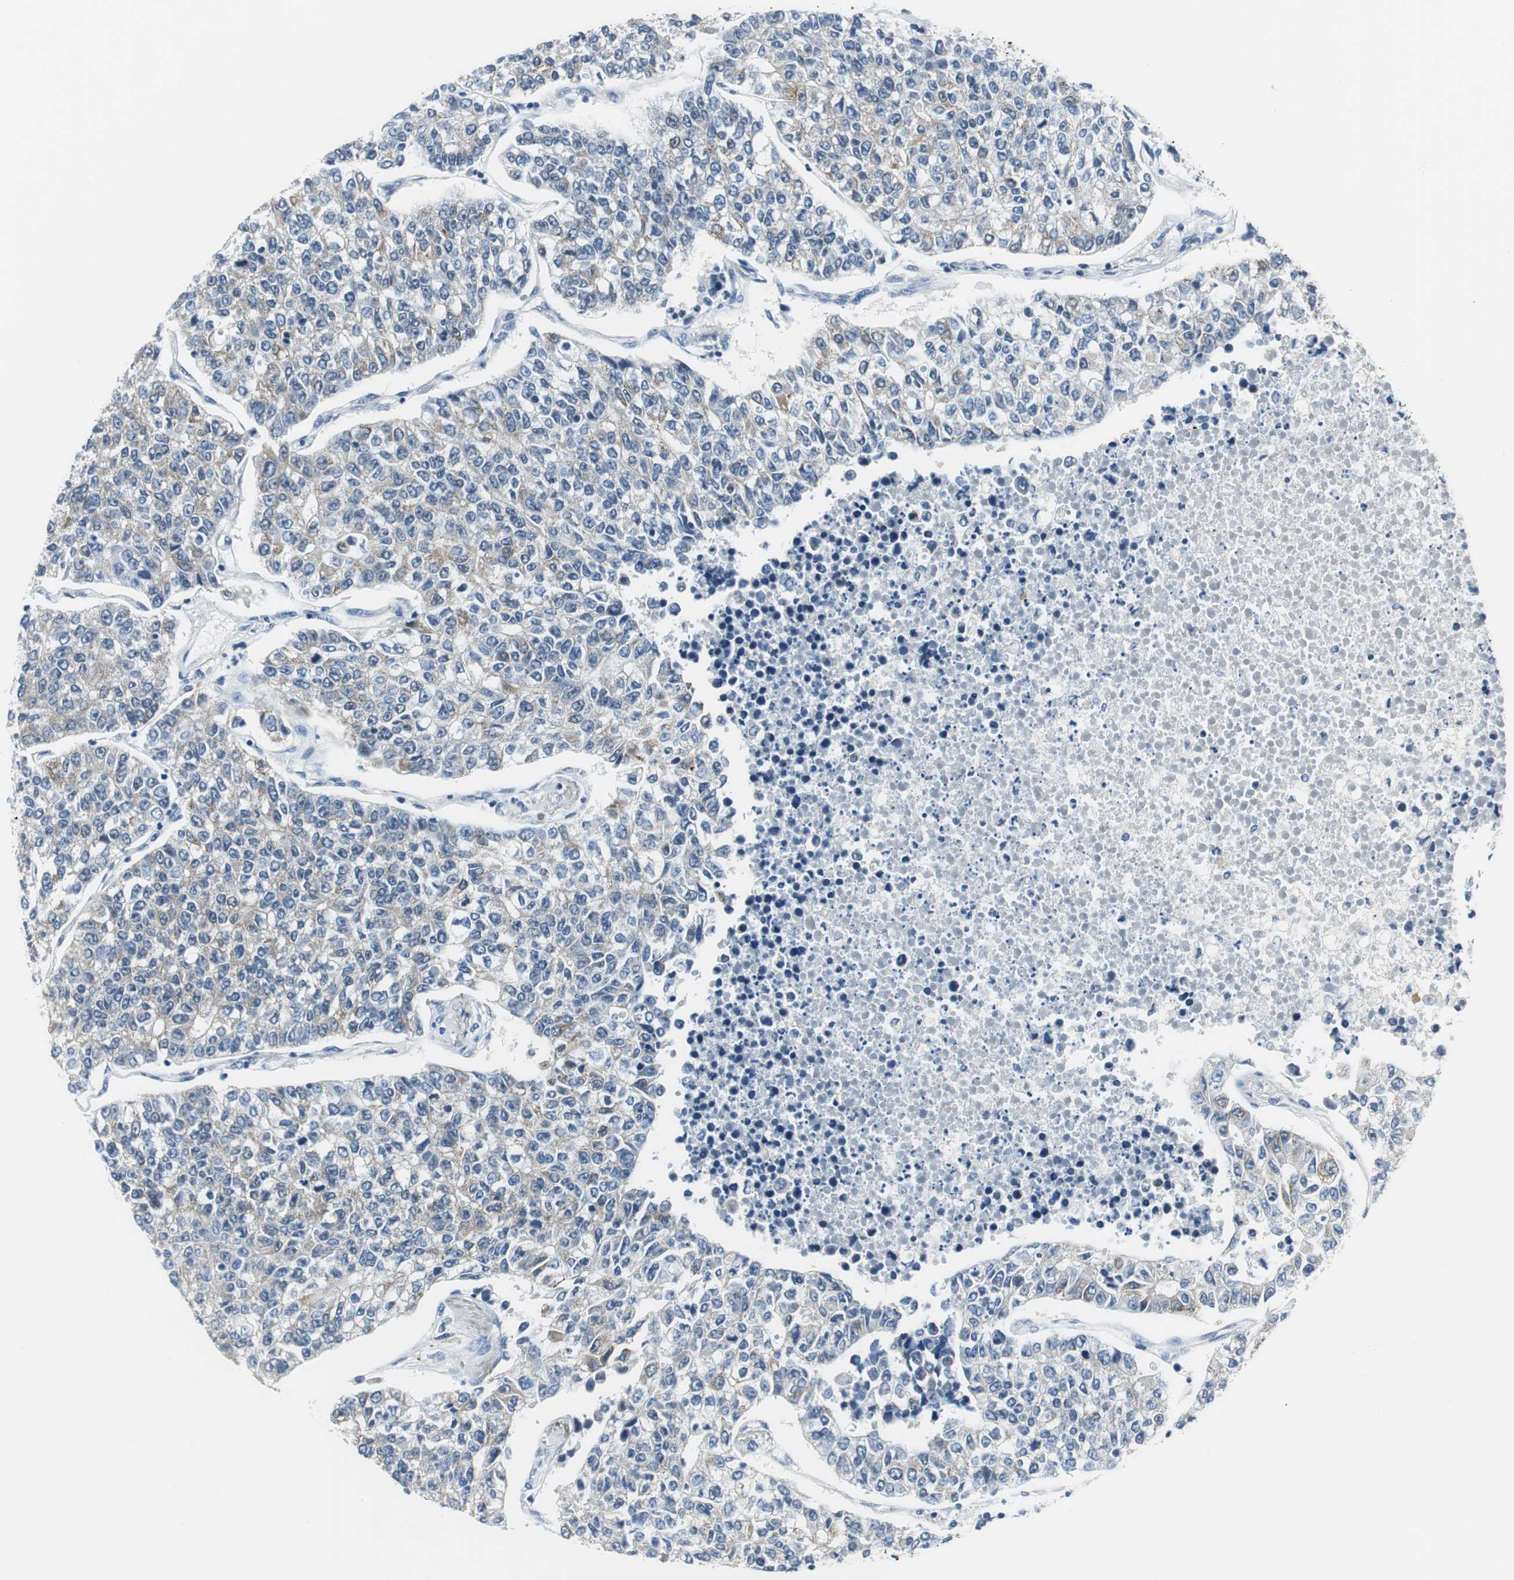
{"staining": {"intensity": "weak", "quantity": "<25%", "location": "cytoplasmic/membranous"}, "tissue": "lung cancer", "cell_type": "Tumor cells", "image_type": "cancer", "snomed": [{"axis": "morphology", "description": "Adenocarcinoma, NOS"}, {"axis": "topography", "description": "Lung"}], "caption": "An immunohistochemistry micrograph of lung adenocarcinoma is shown. There is no staining in tumor cells of lung adenocarcinoma.", "gene": "PLAA", "patient": {"sex": "male", "age": 49}}